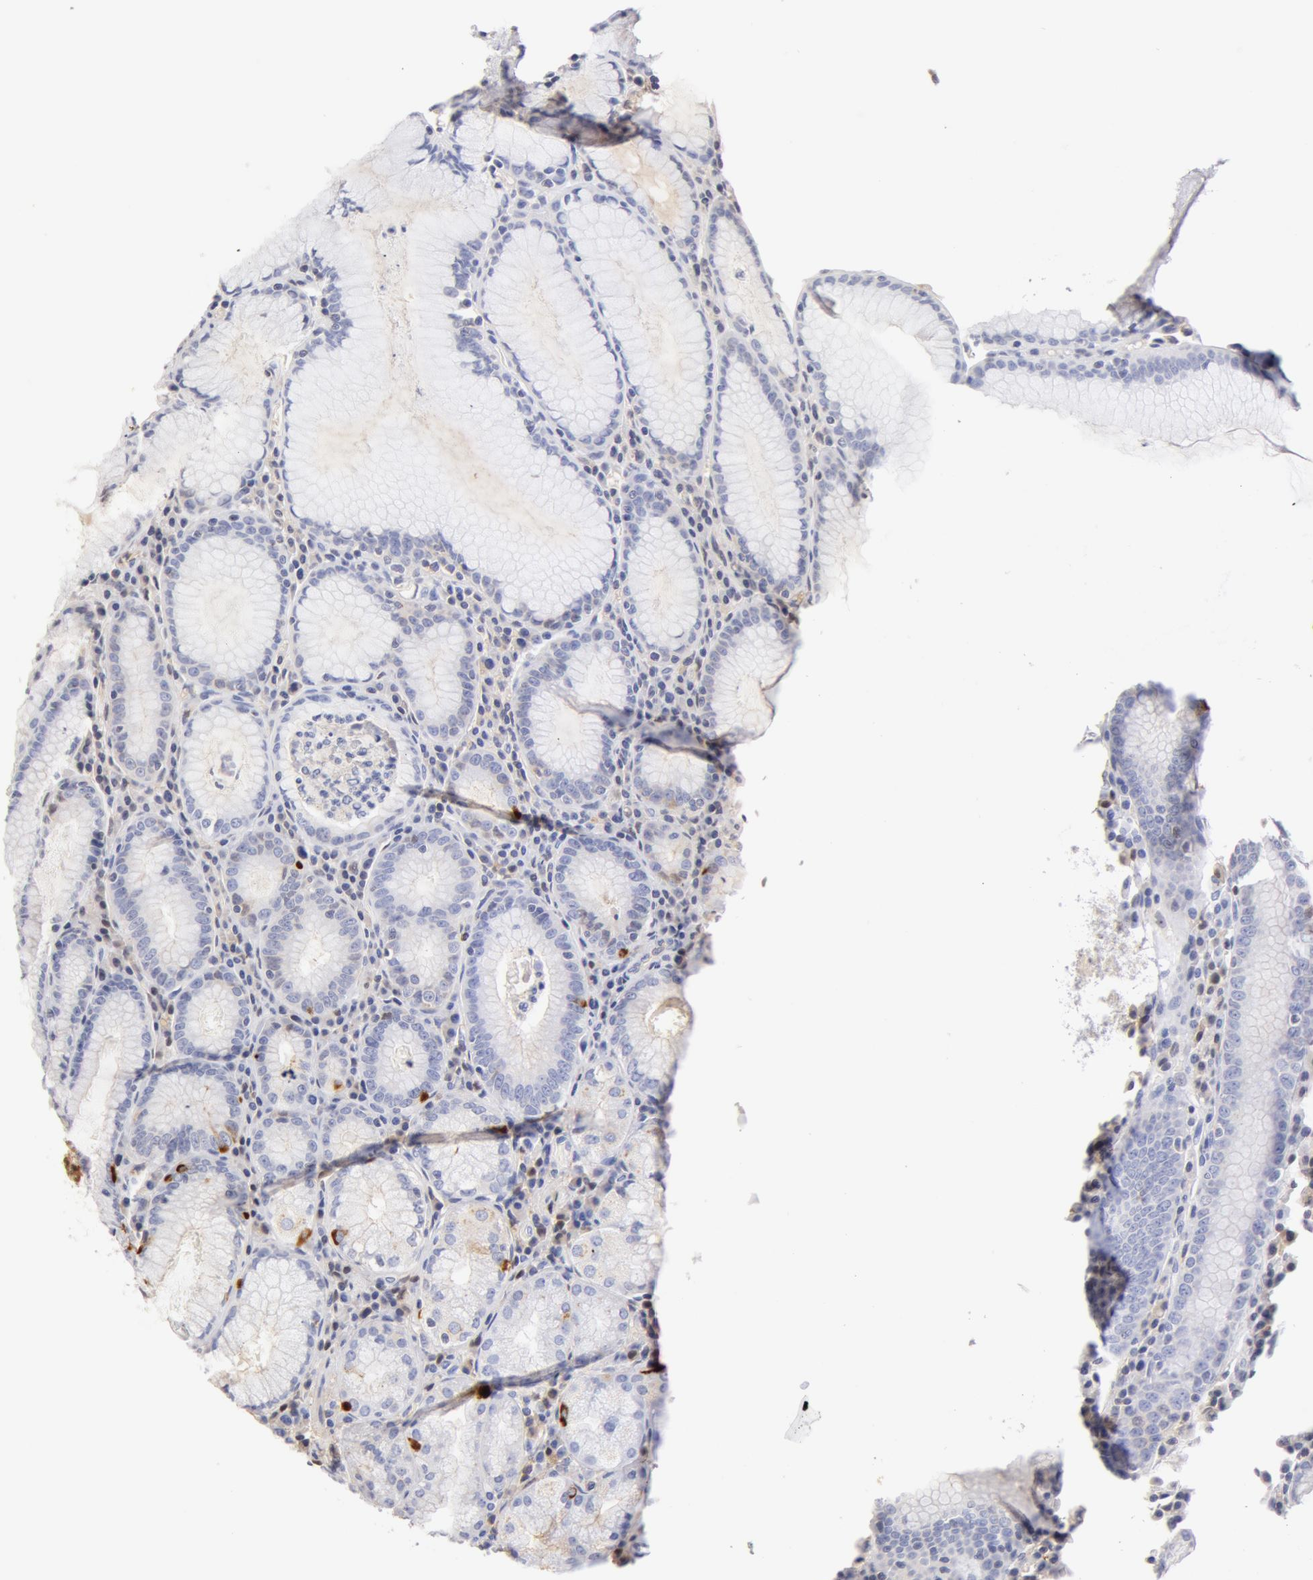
{"staining": {"intensity": "moderate", "quantity": "<25%", "location": "cytoplasmic/membranous"}, "tissue": "stomach", "cell_type": "Glandular cells", "image_type": "normal", "snomed": [{"axis": "morphology", "description": "Normal tissue, NOS"}, {"axis": "topography", "description": "Stomach, lower"}], "caption": "Stomach stained with immunohistochemistry (IHC) demonstrates moderate cytoplasmic/membranous staining in about <25% of glandular cells. The staining was performed using DAB to visualize the protein expression in brown, while the nuclei were stained in blue with hematoxylin (Magnification: 20x).", "gene": "GC", "patient": {"sex": "female", "age": 43}}